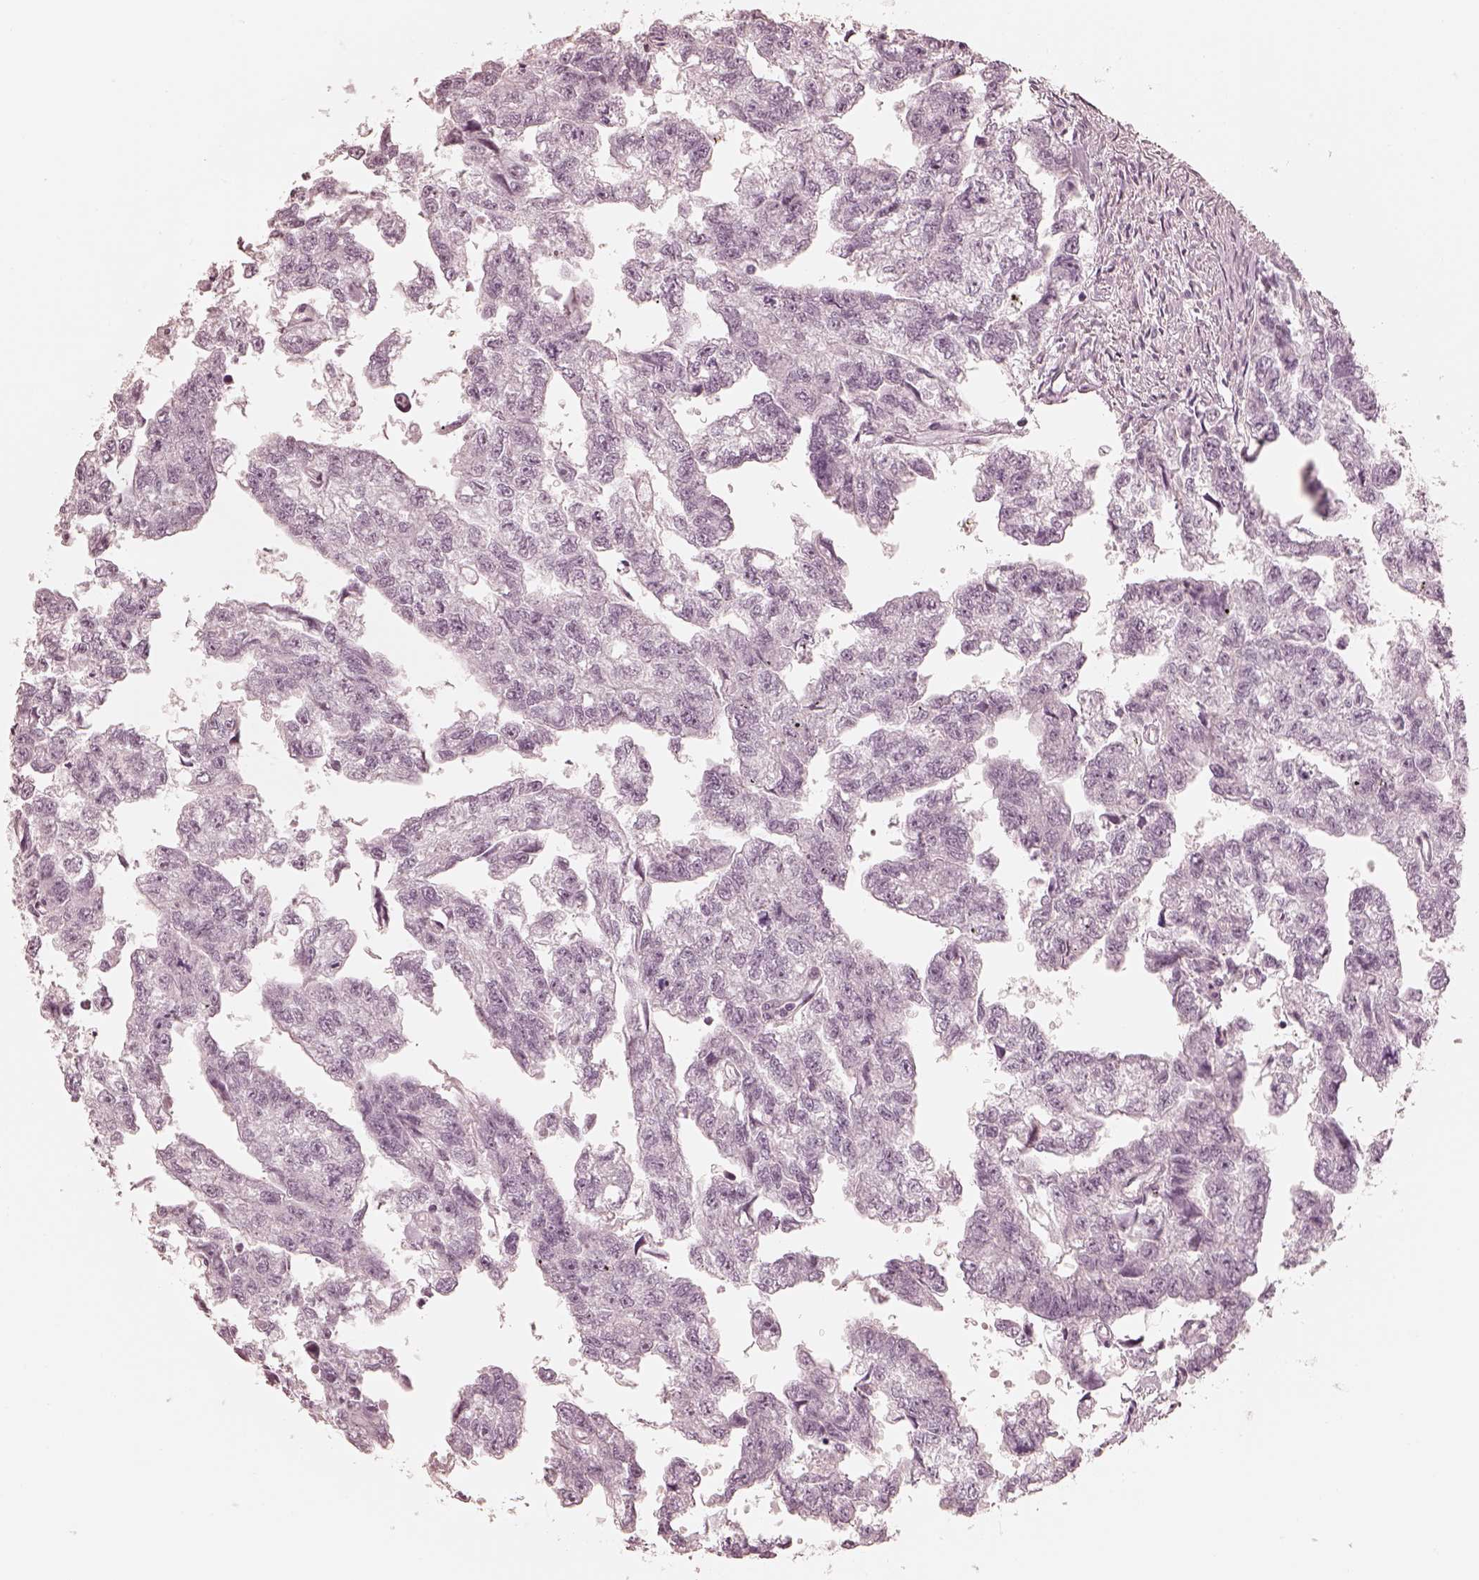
{"staining": {"intensity": "negative", "quantity": "none", "location": "none"}, "tissue": "testis cancer", "cell_type": "Tumor cells", "image_type": "cancer", "snomed": [{"axis": "morphology", "description": "Carcinoma, Embryonal, NOS"}, {"axis": "morphology", "description": "Teratoma, malignant, NOS"}, {"axis": "topography", "description": "Testis"}], "caption": "There is no significant staining in tumor cells of testis teratoma (malignant).", "gene": "CALR3", "patient": {"sex": "male", "age": 44}}